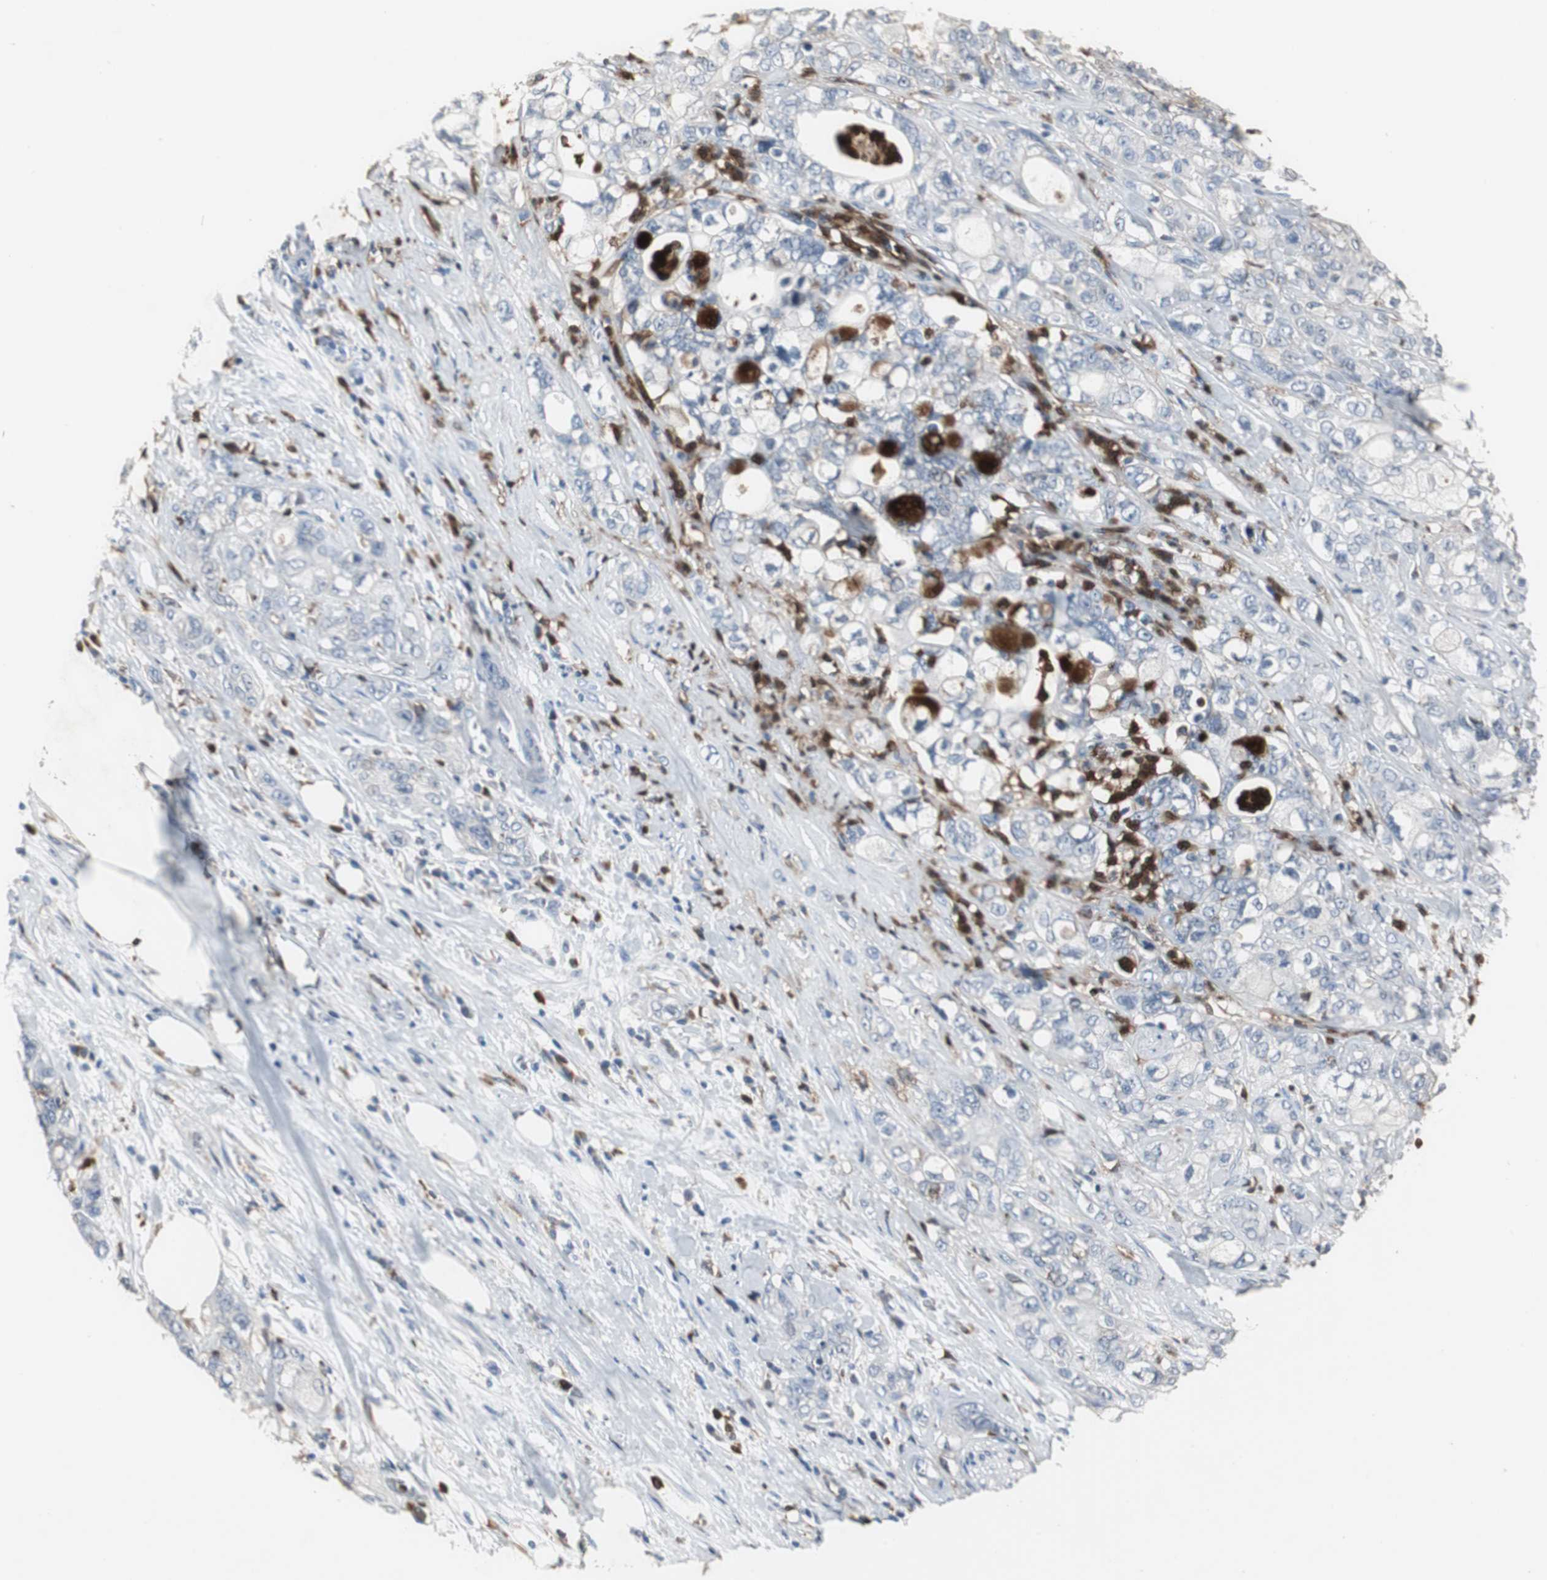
{"staining": {"intensity": "negative", "quantity": "none", "location": "none"}, "tissue": "pancreatic cancer", "cell_type": "Tumor cells", "image_type": "cancer", "snomed": [{"axis": "morphology", "description": "Adenocarcinoma, NOS"}, {"axis": "topography", "description": "Pancreas"}], "caption": "Tumor cells are negative for protein expression in human pancreatic cancer (adenocarcinoma).", "gene": "NCF2", "patient": {"sex": "male", "age": 70}}